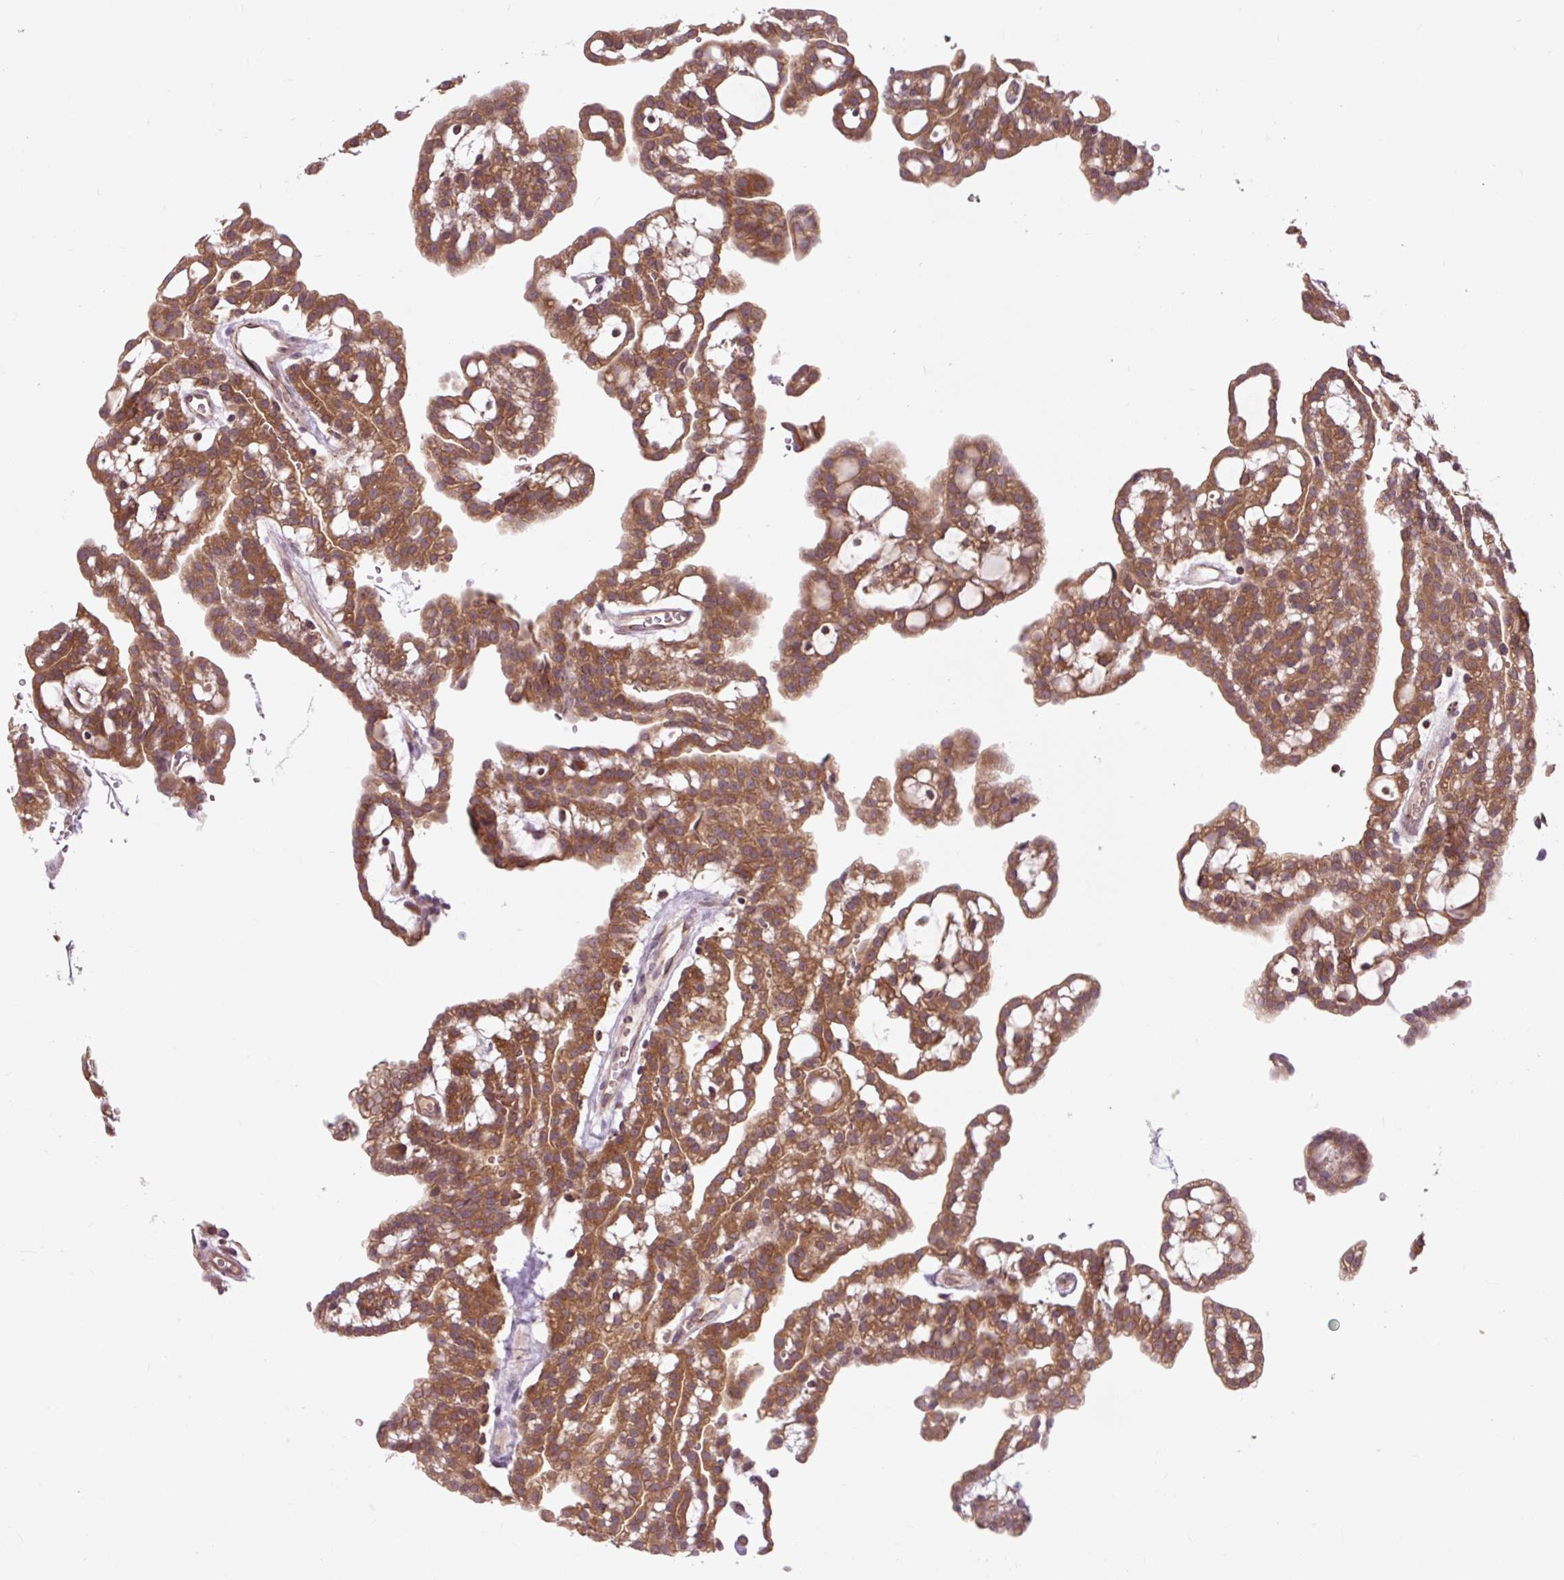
{"staining": {"intensity": "moderate", "quantity": ">75%", "location": "cytoplasmic/membranous"}, "tissue": "renal cancer", "cell_type": "Tumor cells", "image_type": "cancer", "snomed": [{"axis": "morphology", "description": "Adenocarcinoma, NOS"}, {"axis": "topography", "description": "Kidney"}], "caption": "This is an image of IHC staining of adenocarcinoma (renal), which shows moderate expression in the cytoplasmic/membranous of tumor cells.", "gene": "MMS19", "patient": {"sex": "male", "age": 63}}